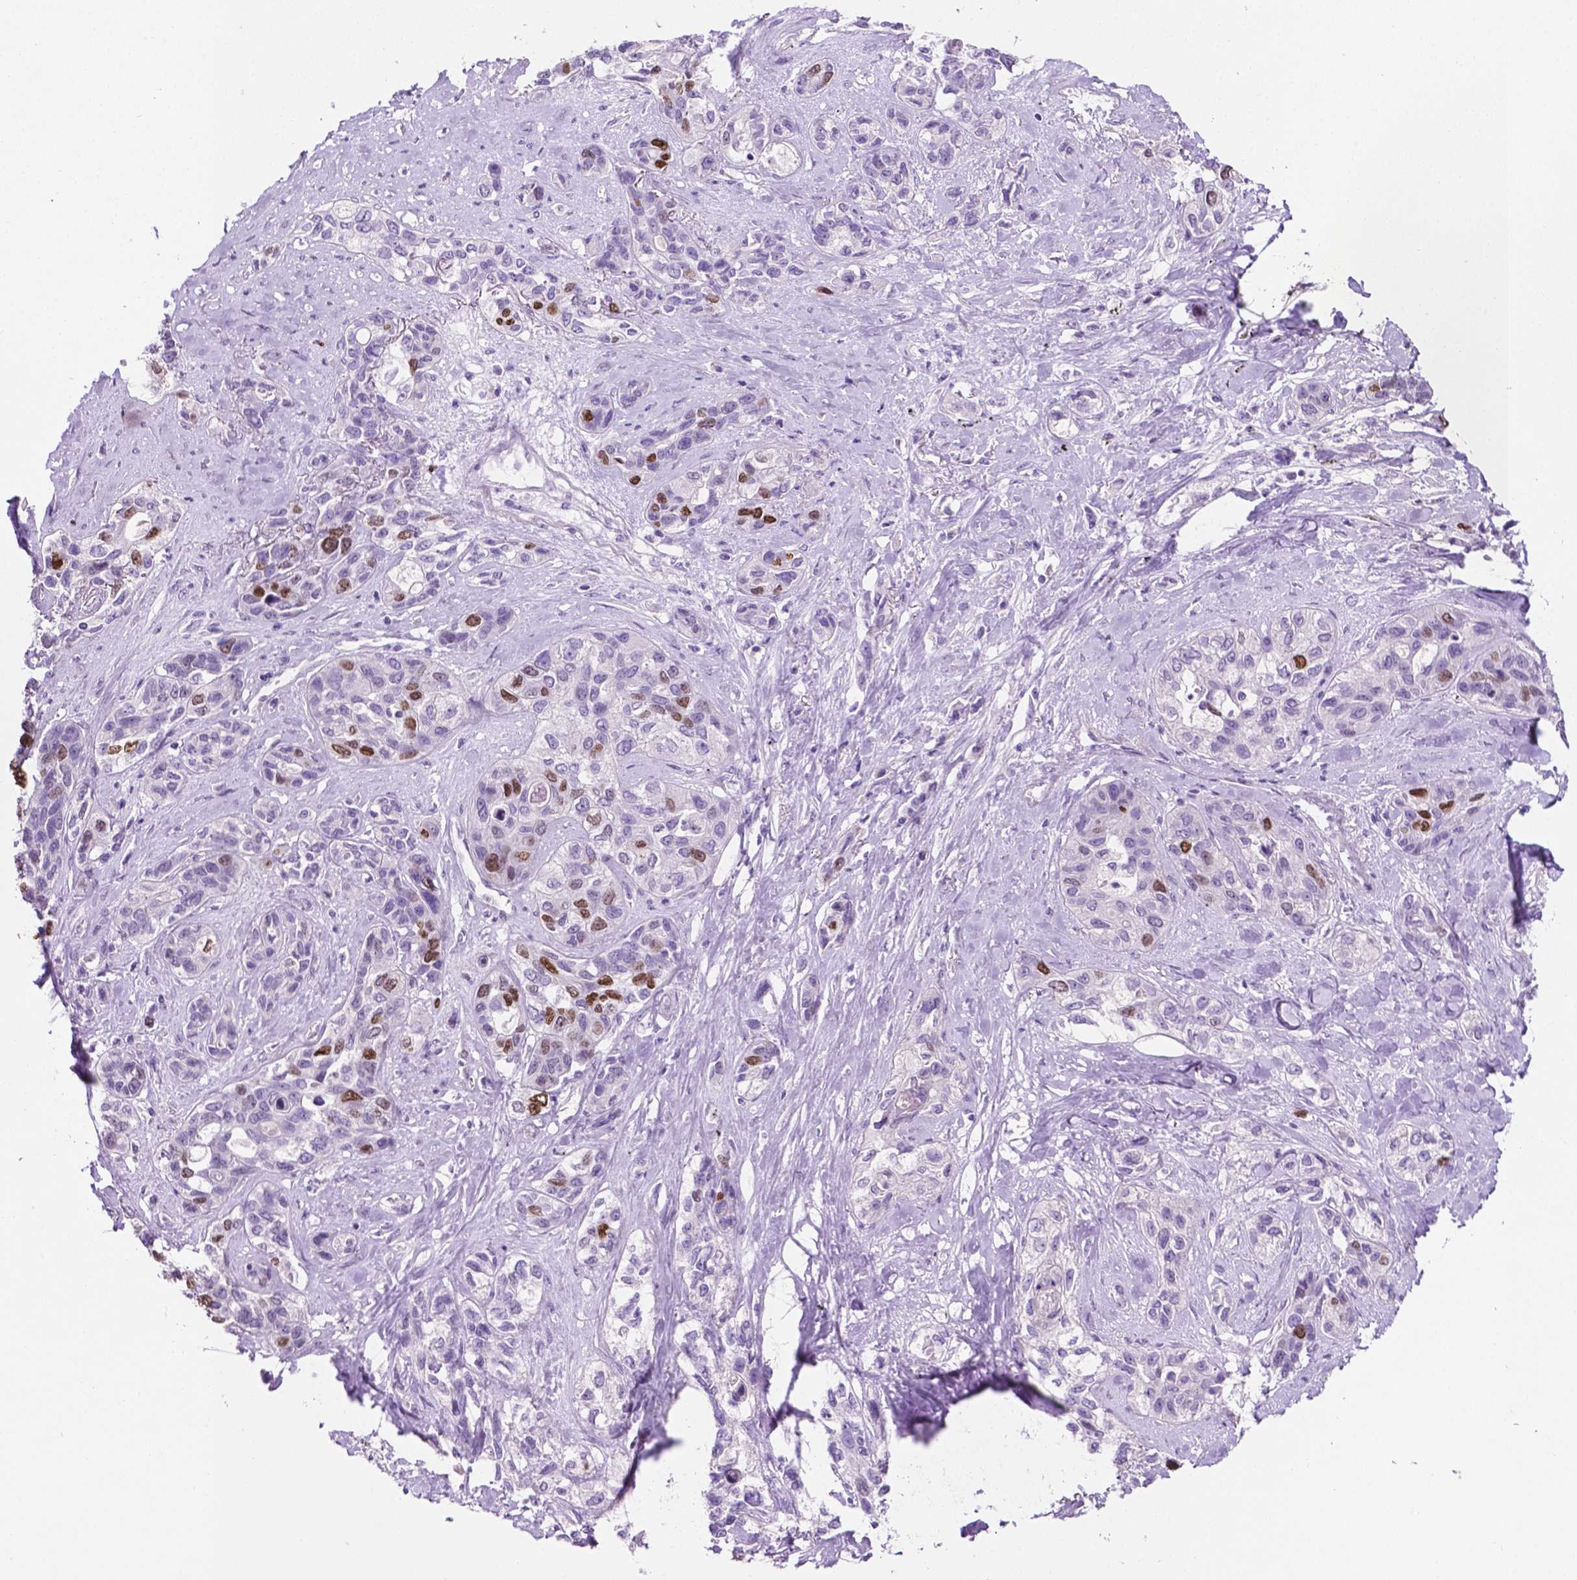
{"staining": {"intensity": "moderate", "quantity": "25%-75%", "location": "nuclear"}, "tissue": "lung cancer", "cell_type": "Tumor cells", "image_type": "cancer", "snomed": [{"axis": "morphology", "description": "Squamous cell carcinoma, NOS"}, {"axis": "topography", "description": "Lung"}], "caption": "Immunohistochemical staining of human lung cancer exhibits medium levels of moderate nuclear protein positivity in about 25%-75% of tumor cells.", "gene": "SIAH2", "patient": {"sex": "female", "age": 70}}